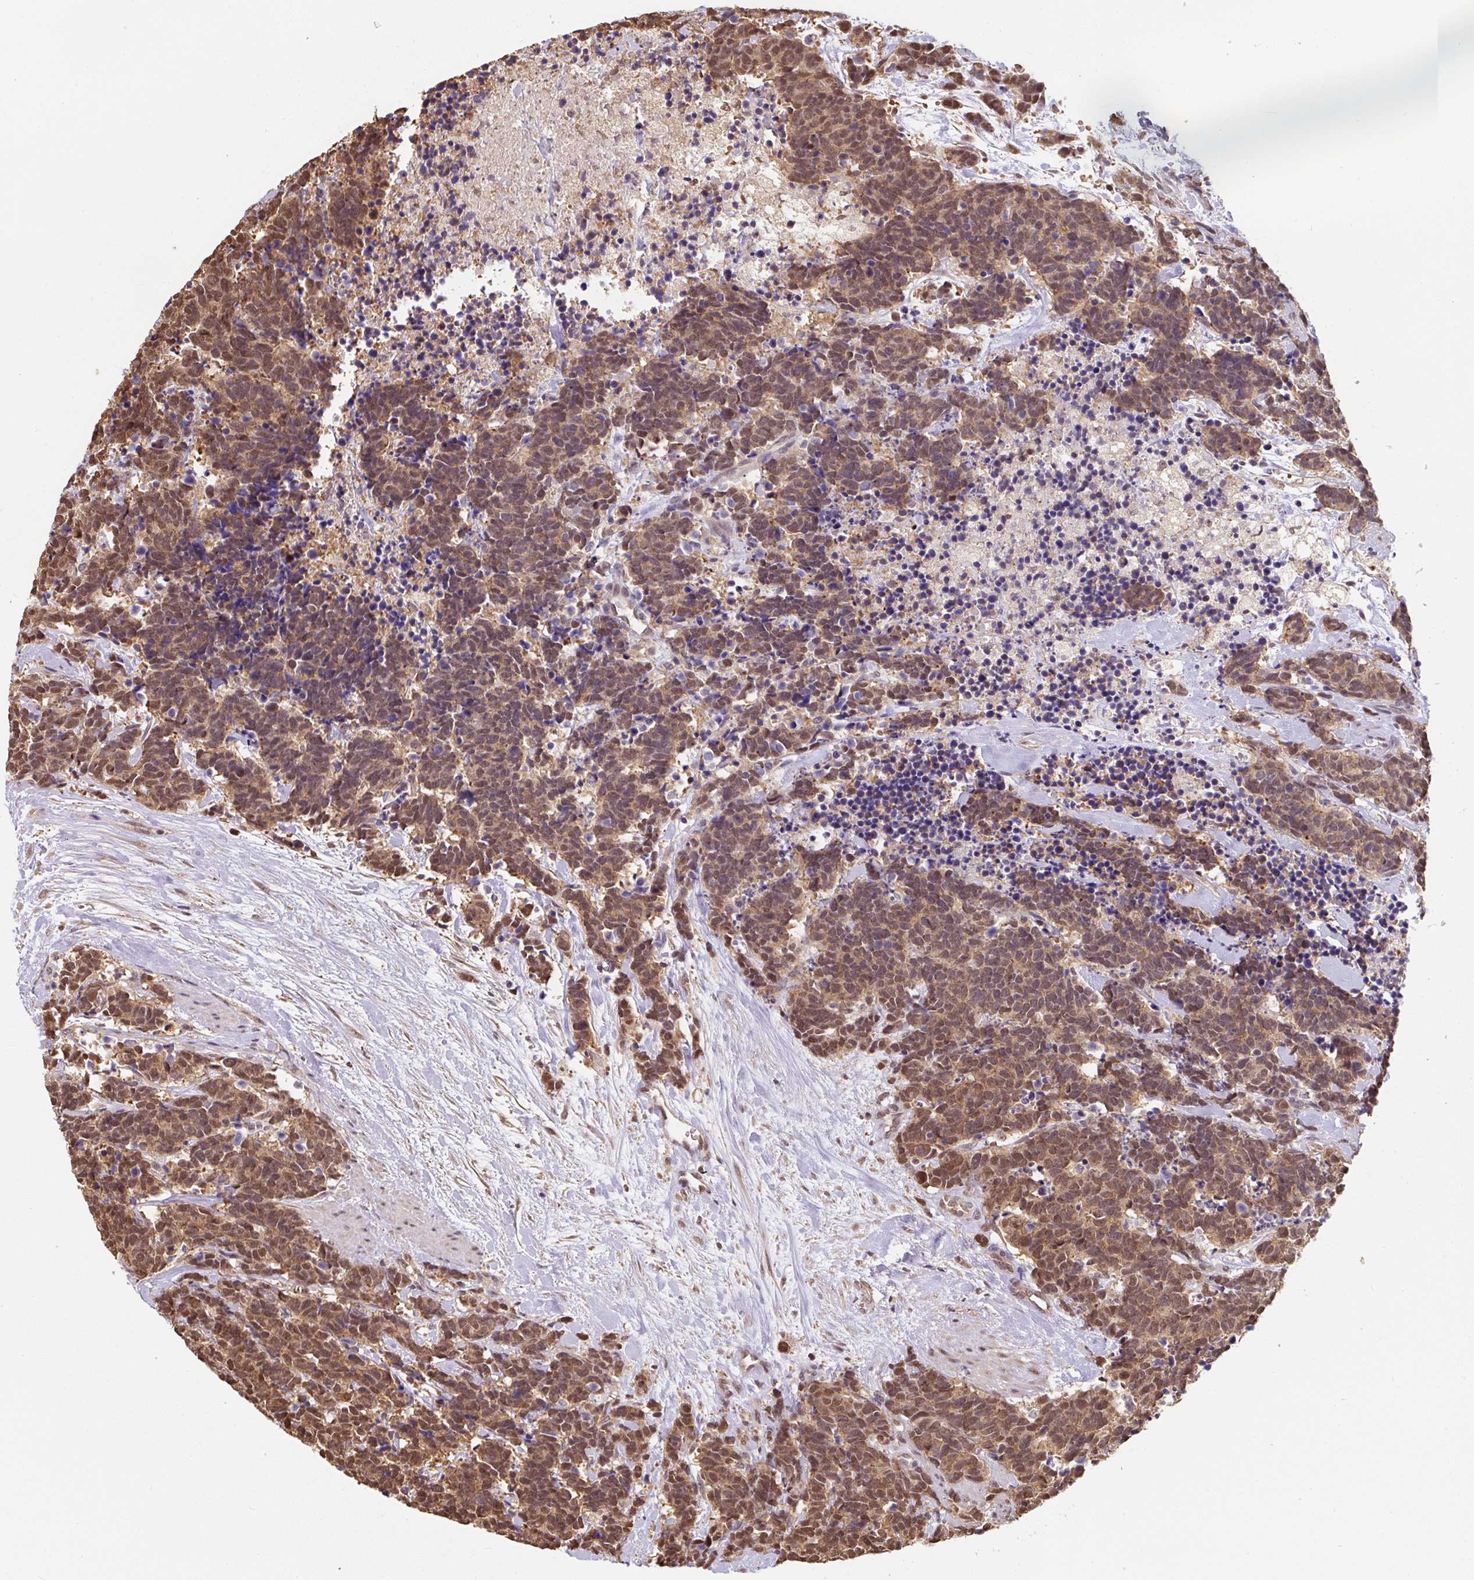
{"staining": {"intensity": "moderate", "quantity": ">75%", "location": "cytoplasmic/membranous,nuclear"}, "tissue": "carcinoid", "cell_type": "Tumor cells", "image_type": "cancer", "snomed": [{"axis": "morphology", "description": "Carcinoma, NOS"}, {"axis": "morphology", "description": "Carcinoid, malignant, NOS"}, {"axis": "topography", "description": "Prostate"}], "caption": "Carcinoid (malignant) was stained to show a protein in brown. There is medium levels of moderate cytoplasmic/membranous and nuclear expression in approximately >75% of tumor cells. (Brightfield microscopy of DAB IHC at high magnification).", "gene": "ST13", "patient": {"sex": "male", "age": 57}}